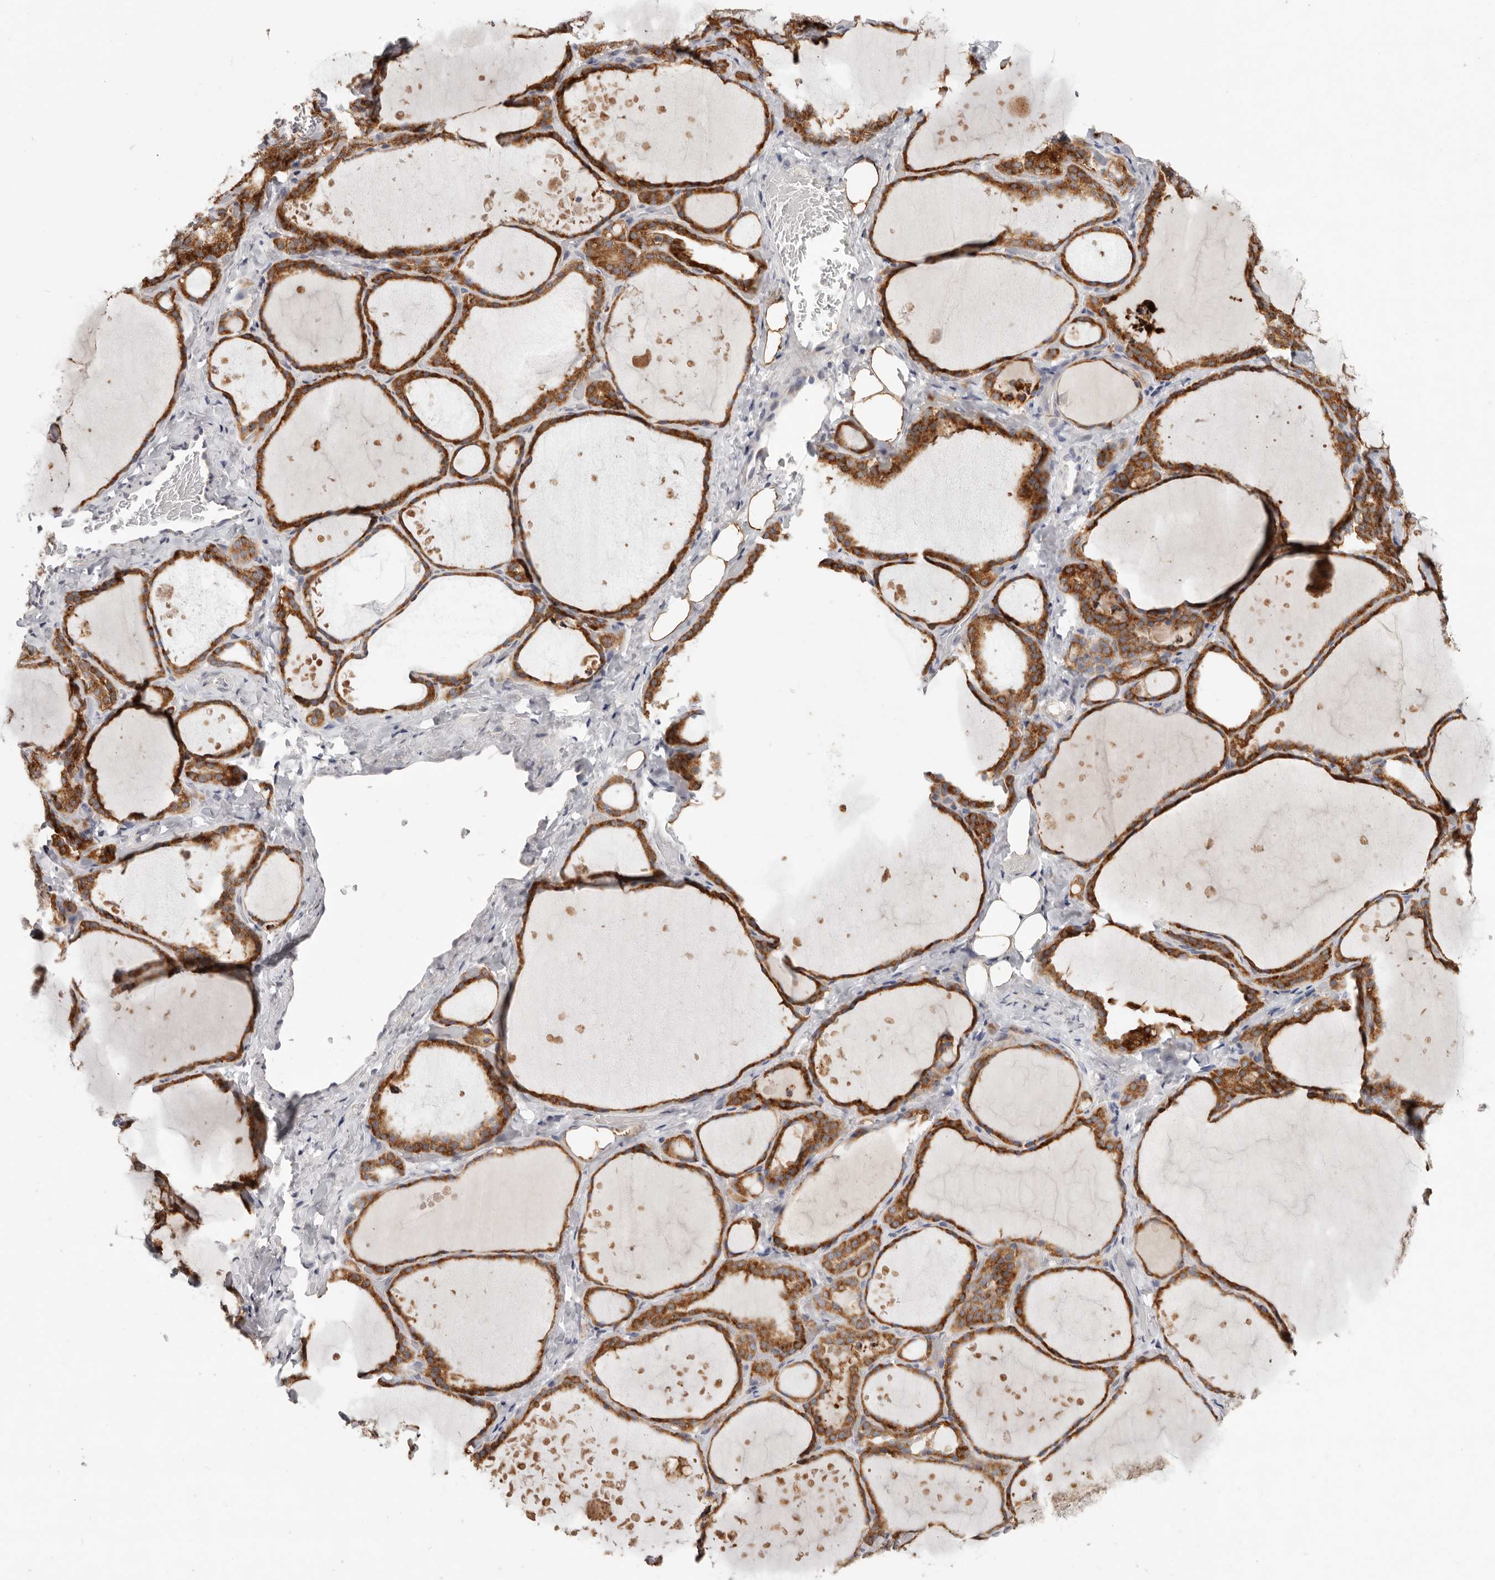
{"staining": {"intensity": "strong", "quantity": ">75%", "location": "cytoplasmic/membranous"}, "tissue": "thyroid gland", "cell_type": "Glandular cells", "image_type": "normal", "snomed": [{"axis": "morphology", "description": "Normal tissue, NOS"}, {"axis": "topography", "description": "Thyroid gland"}], "caption": "Immunohistochemical staining of unremarkable human thyroid gland exhibits strong cytoplasmic/membranous protein positivity in approximately >75% of glandular cells. (DAB (3,3'-diaminobenzidine) = brown stain, brightfield microscopy at high magnification).", "gene": "WDR77", "patient": {"sex": "female", "age": 44}}